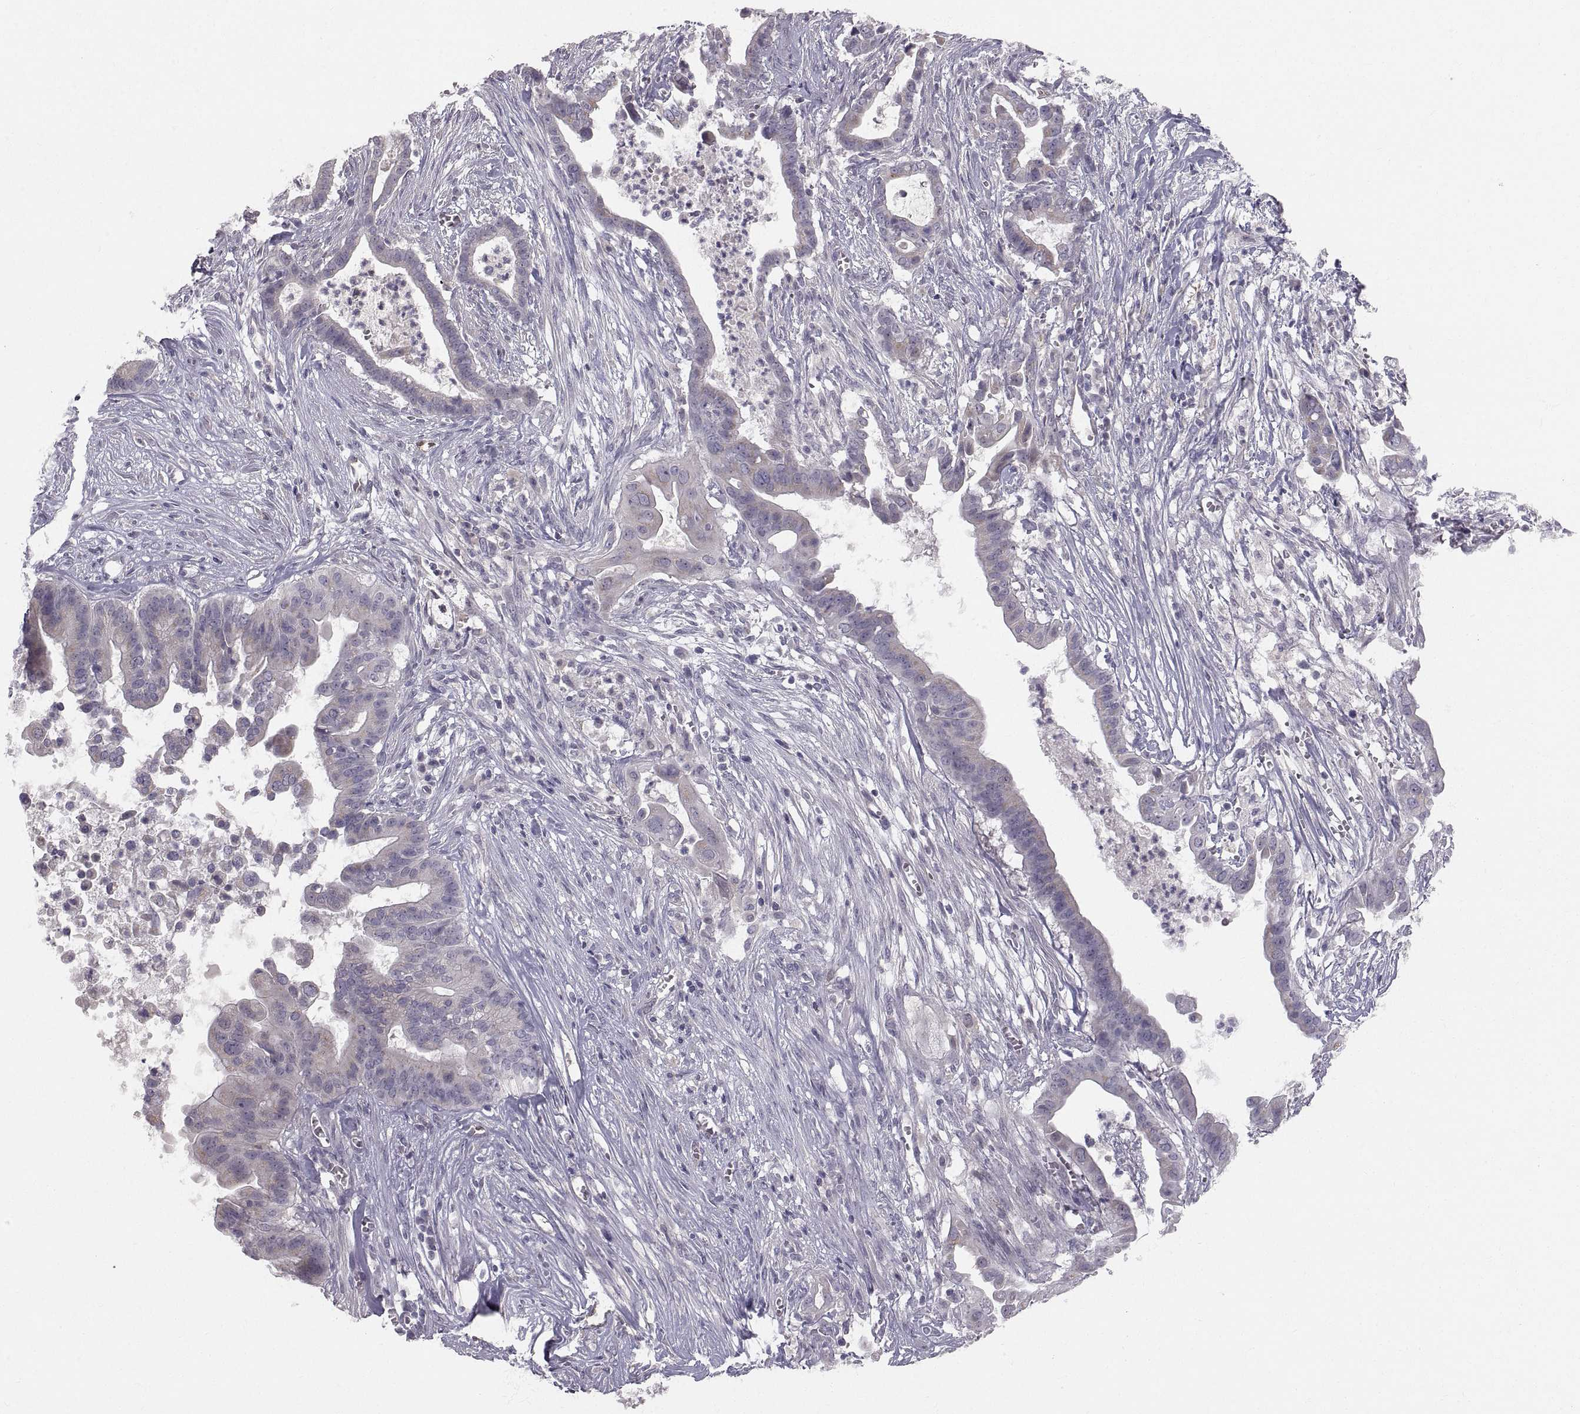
{"staining": {"intensity": "negative", "quantity": "none", "location": "none"}, "tissue": "pancreatic cancer", "cell_type": "Tumor cells", "image_type": "cancer", "snomed": [{"axis": "morphology", "description": "Adenocarcinoma, NOS"}, {"axis": "topography", "description": "Pancreas"}], "caption": "This micrograph is of adenocarcinoma (pancreatic) stained with IHC to label a protein in brown with the nuclei are counter-stained blue. There is no positivity in tumor cells.", "gene": "PGM5", "patient": {"sex": "male", "age": 61}}